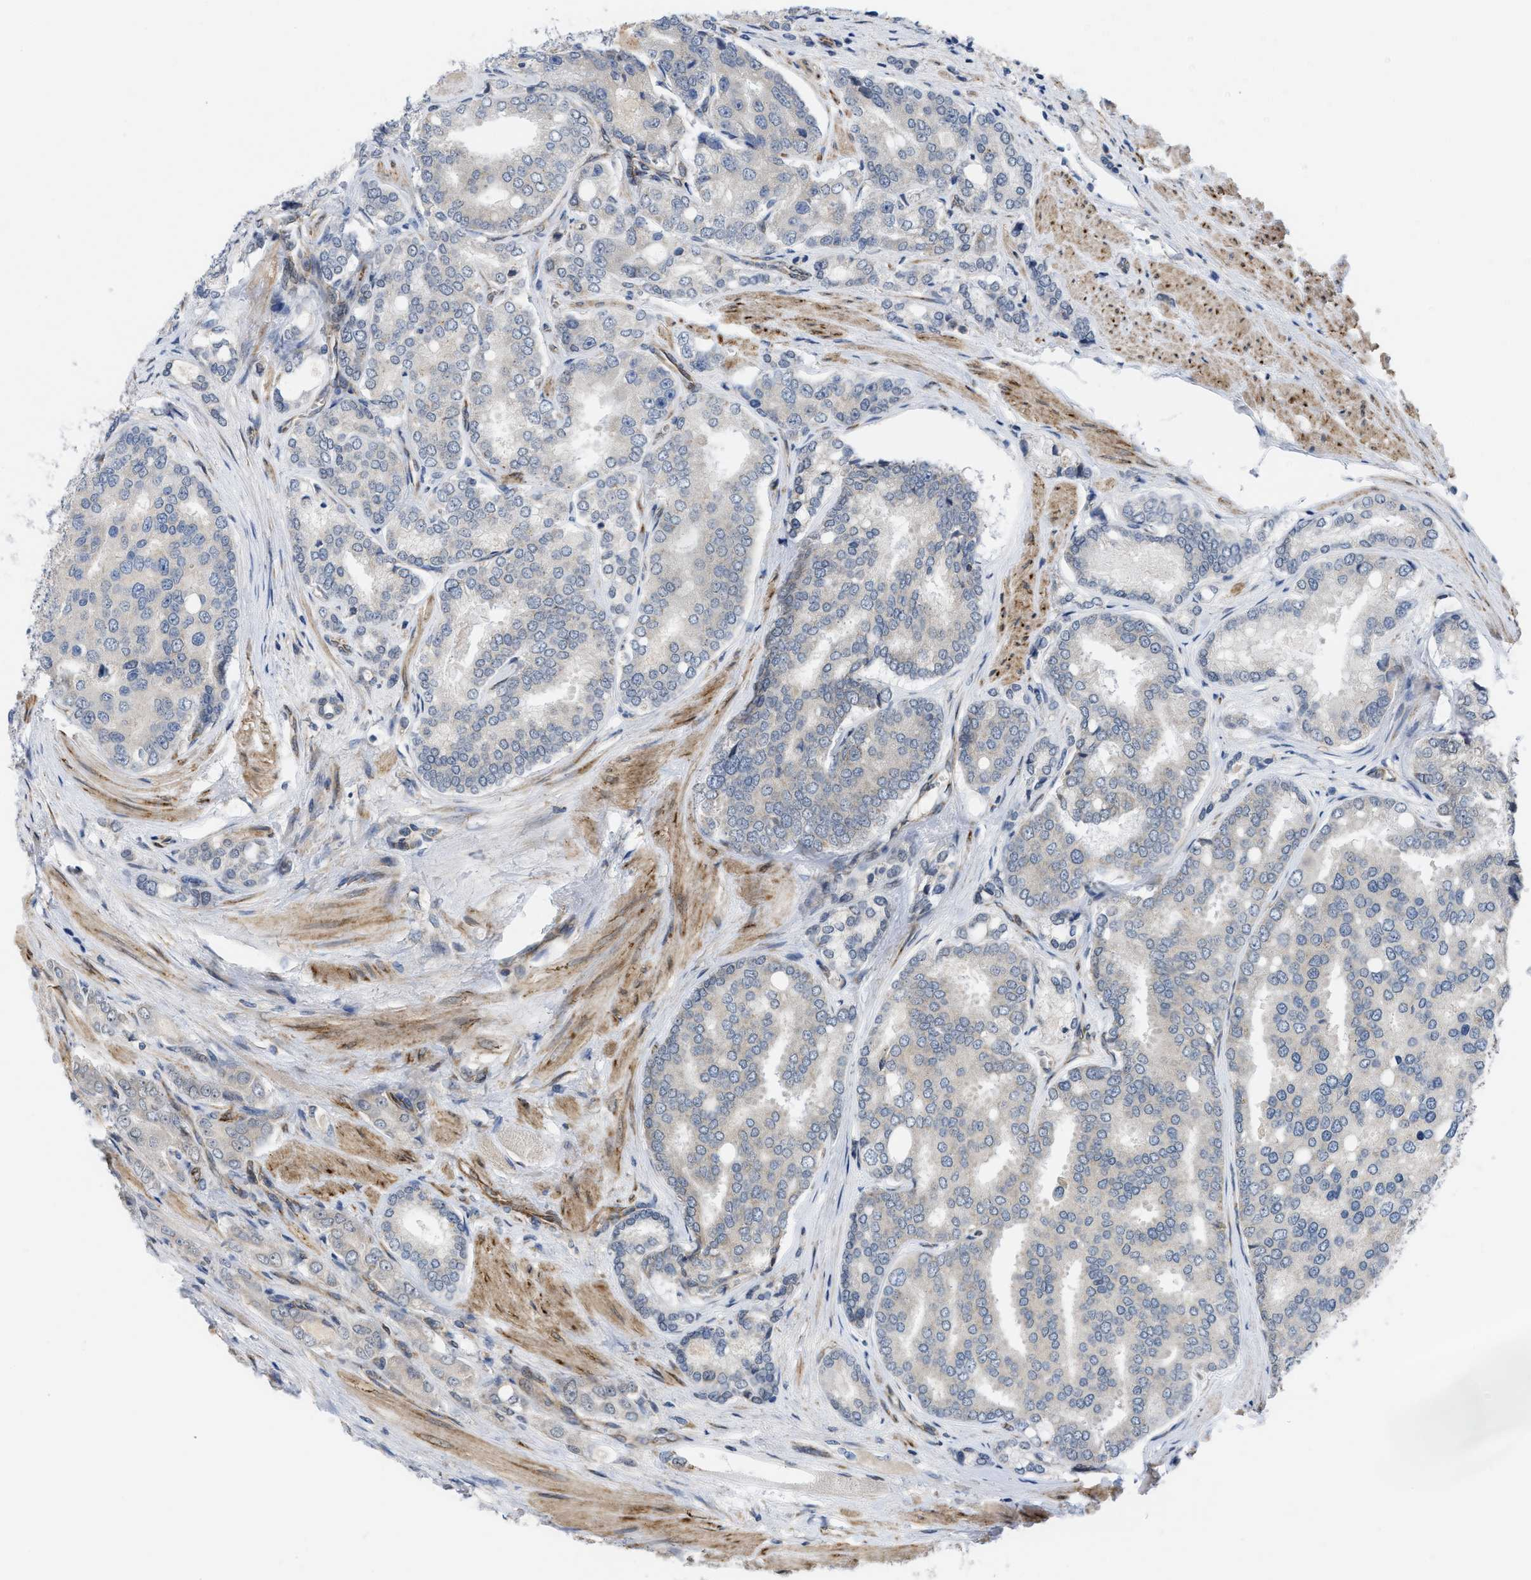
{"staining": {"intensity": "weak", "quantity": "<25%", "location": "cytoplasmic/membranous"}, "tissue": "prostate cancer", "cell_type": "Tumor cells", "image_type": "cancer", "snomed": [{"axis": "morphology", "description": "Adenocarcinoma, High grade"}, {"axis": "topography", "description": "Prostate"}], "caption": "DAB immunohistochemical staining of human prostate high-grade adenocarcinoma exhibits no significant positivity in tumor cells. (DAB (3,3'-diaminobenzidine) IHC visualized using brightfield microscopy, high magnification).", "gene": "EOGT", "patient": {"sex": "male", "age": 50}}